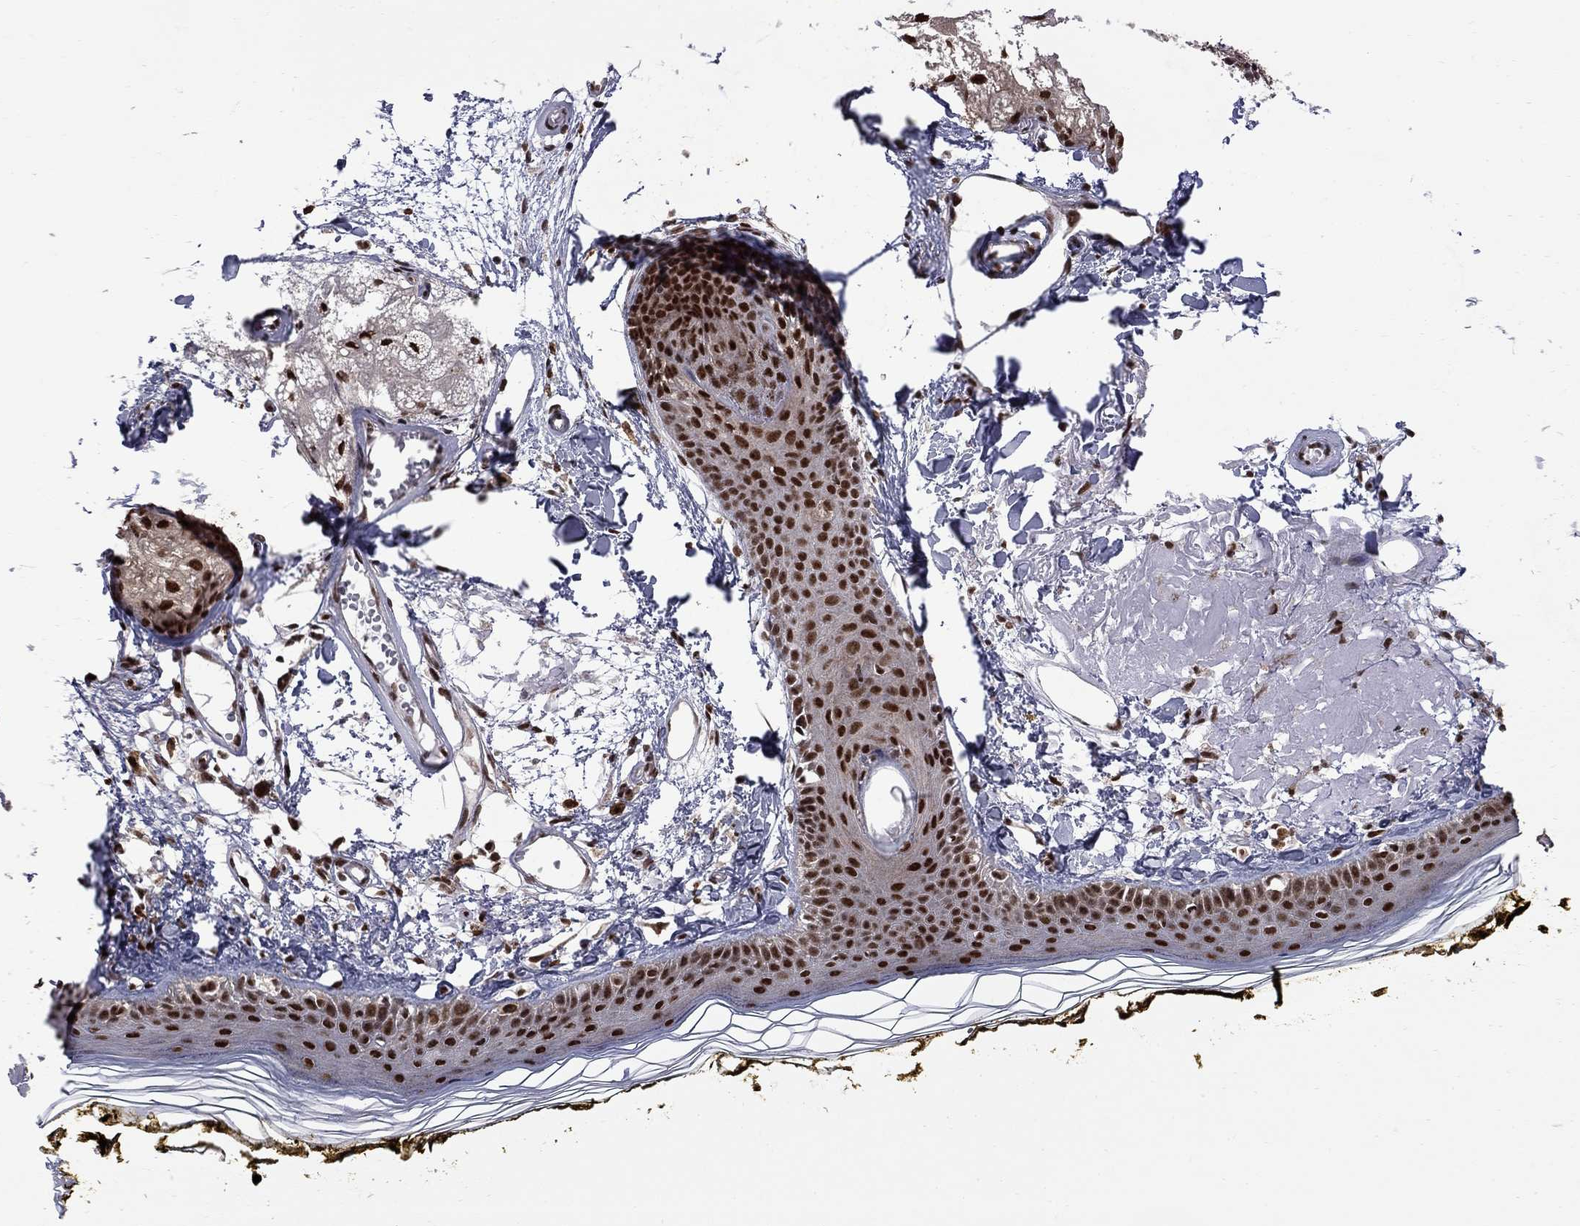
{"staining": {"intensity": "strong", "quantity": ">75%", "location": "nuclear"}, "tissue": "skin", "cell_type": "Fibroblasts", "image_type": "normal", "snomed": [{"axis": "morphology", "description": "Normal tissue, NOS"}, {"axis": "topography", "description": "Skin"}], "caption": "Brown immunohistochemical staining in benign human skin demonstrates strong nuclear positivity in about >75% of fibroblasts.", "gene": "MED25", "patient": {"sex": "male", "age": 76}}